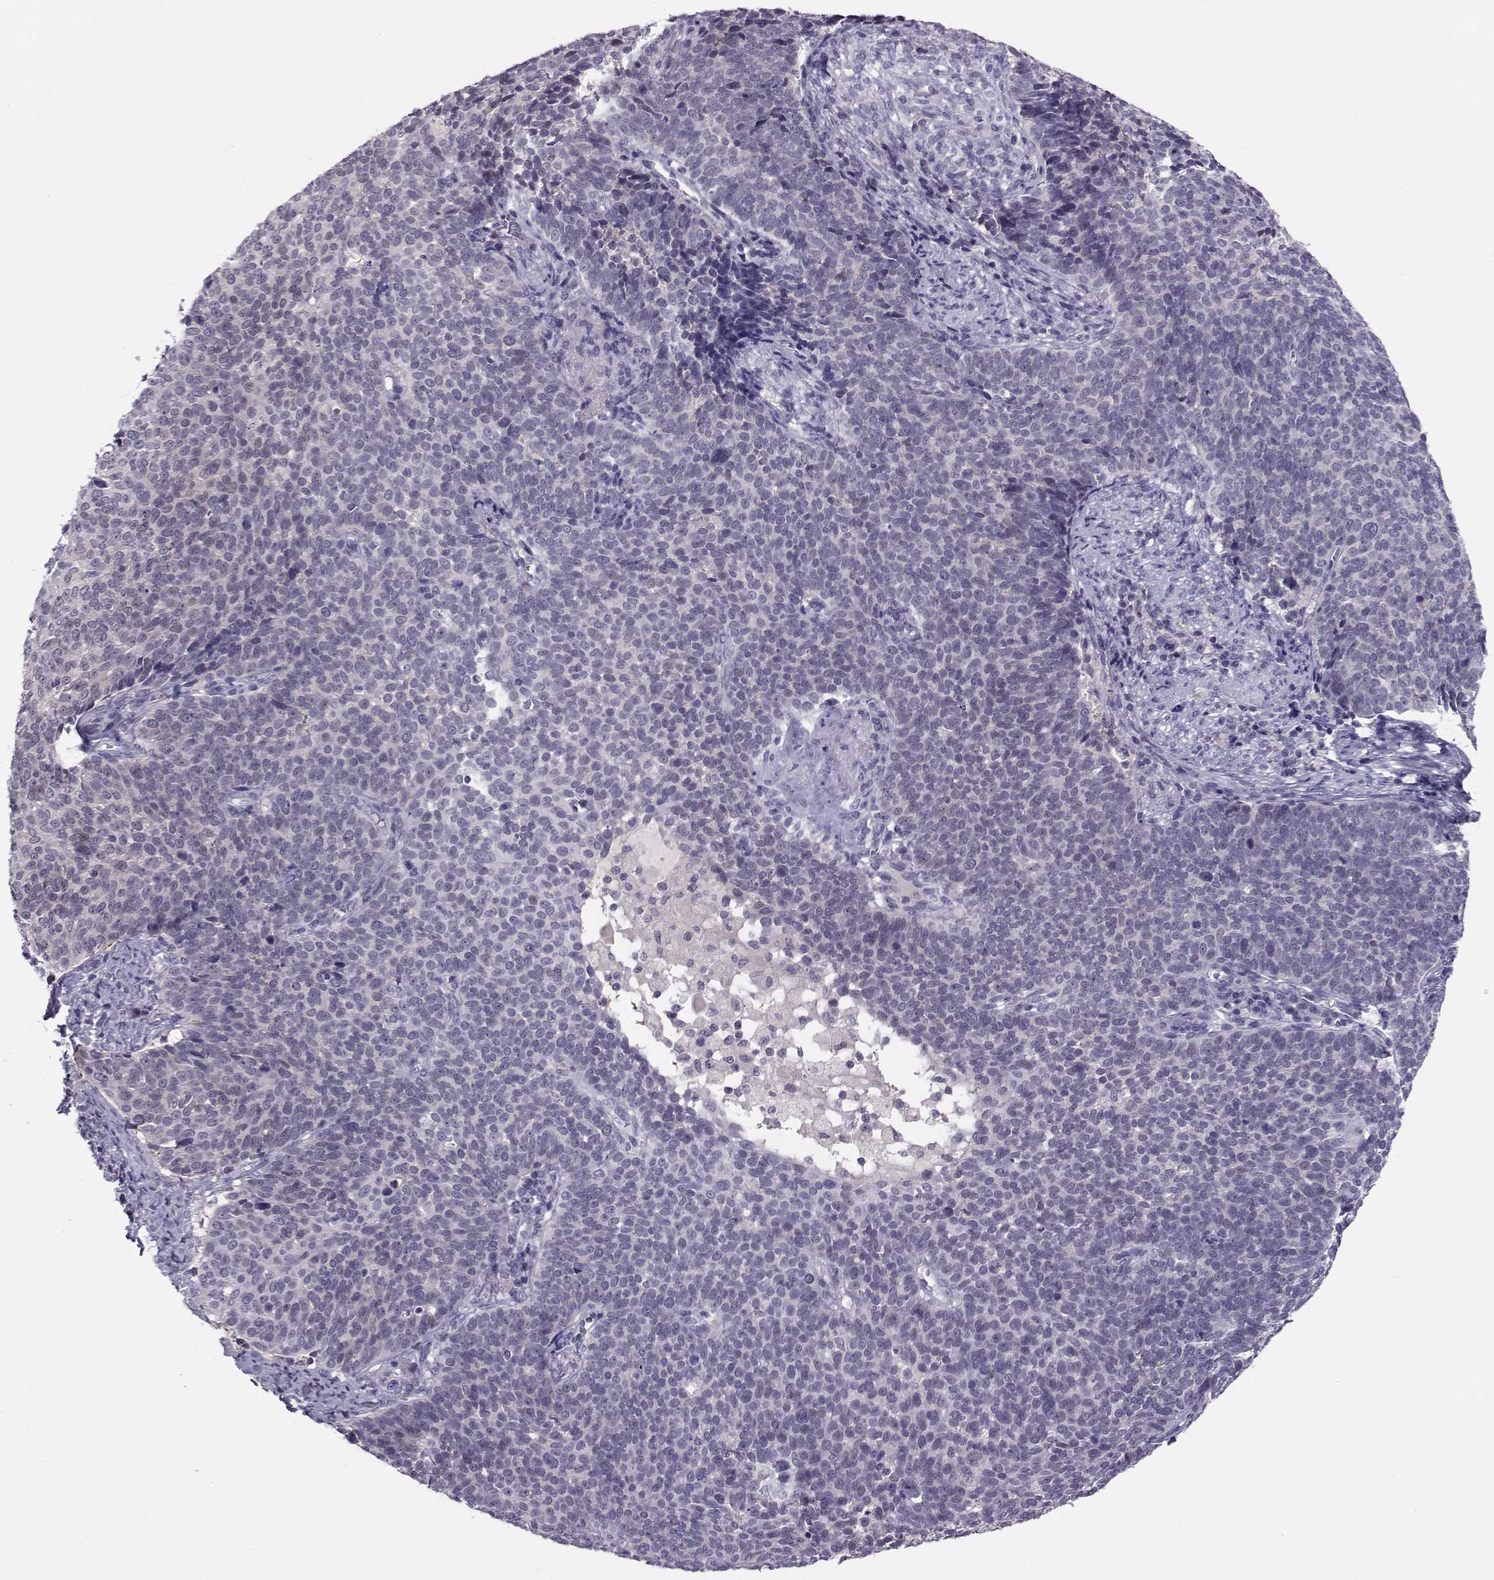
{"staining": {"intensity": "negative", "quantity": "none", "location": "none"}, "tissue": "cervical cancer", "cell_type": "Tumor cells", "image_type": "cancer", "snomed": [{"axis": "morphology", "description": "Squamous cell carcinoma, NOS"}, {"axis": "topography", "description": "Cervix"}], "caption": "The immunohistochemistry (IHC) photomicrograph has no significant positivity in tumor cells of cervical cancer (squamous cell carcinoma) tissue. (DAB (3,3'-diaminobenzidine) IHC with hematoxylin counter stain).", "gene": "MROH7", "patient": {"sex": "female", "age": 39}}